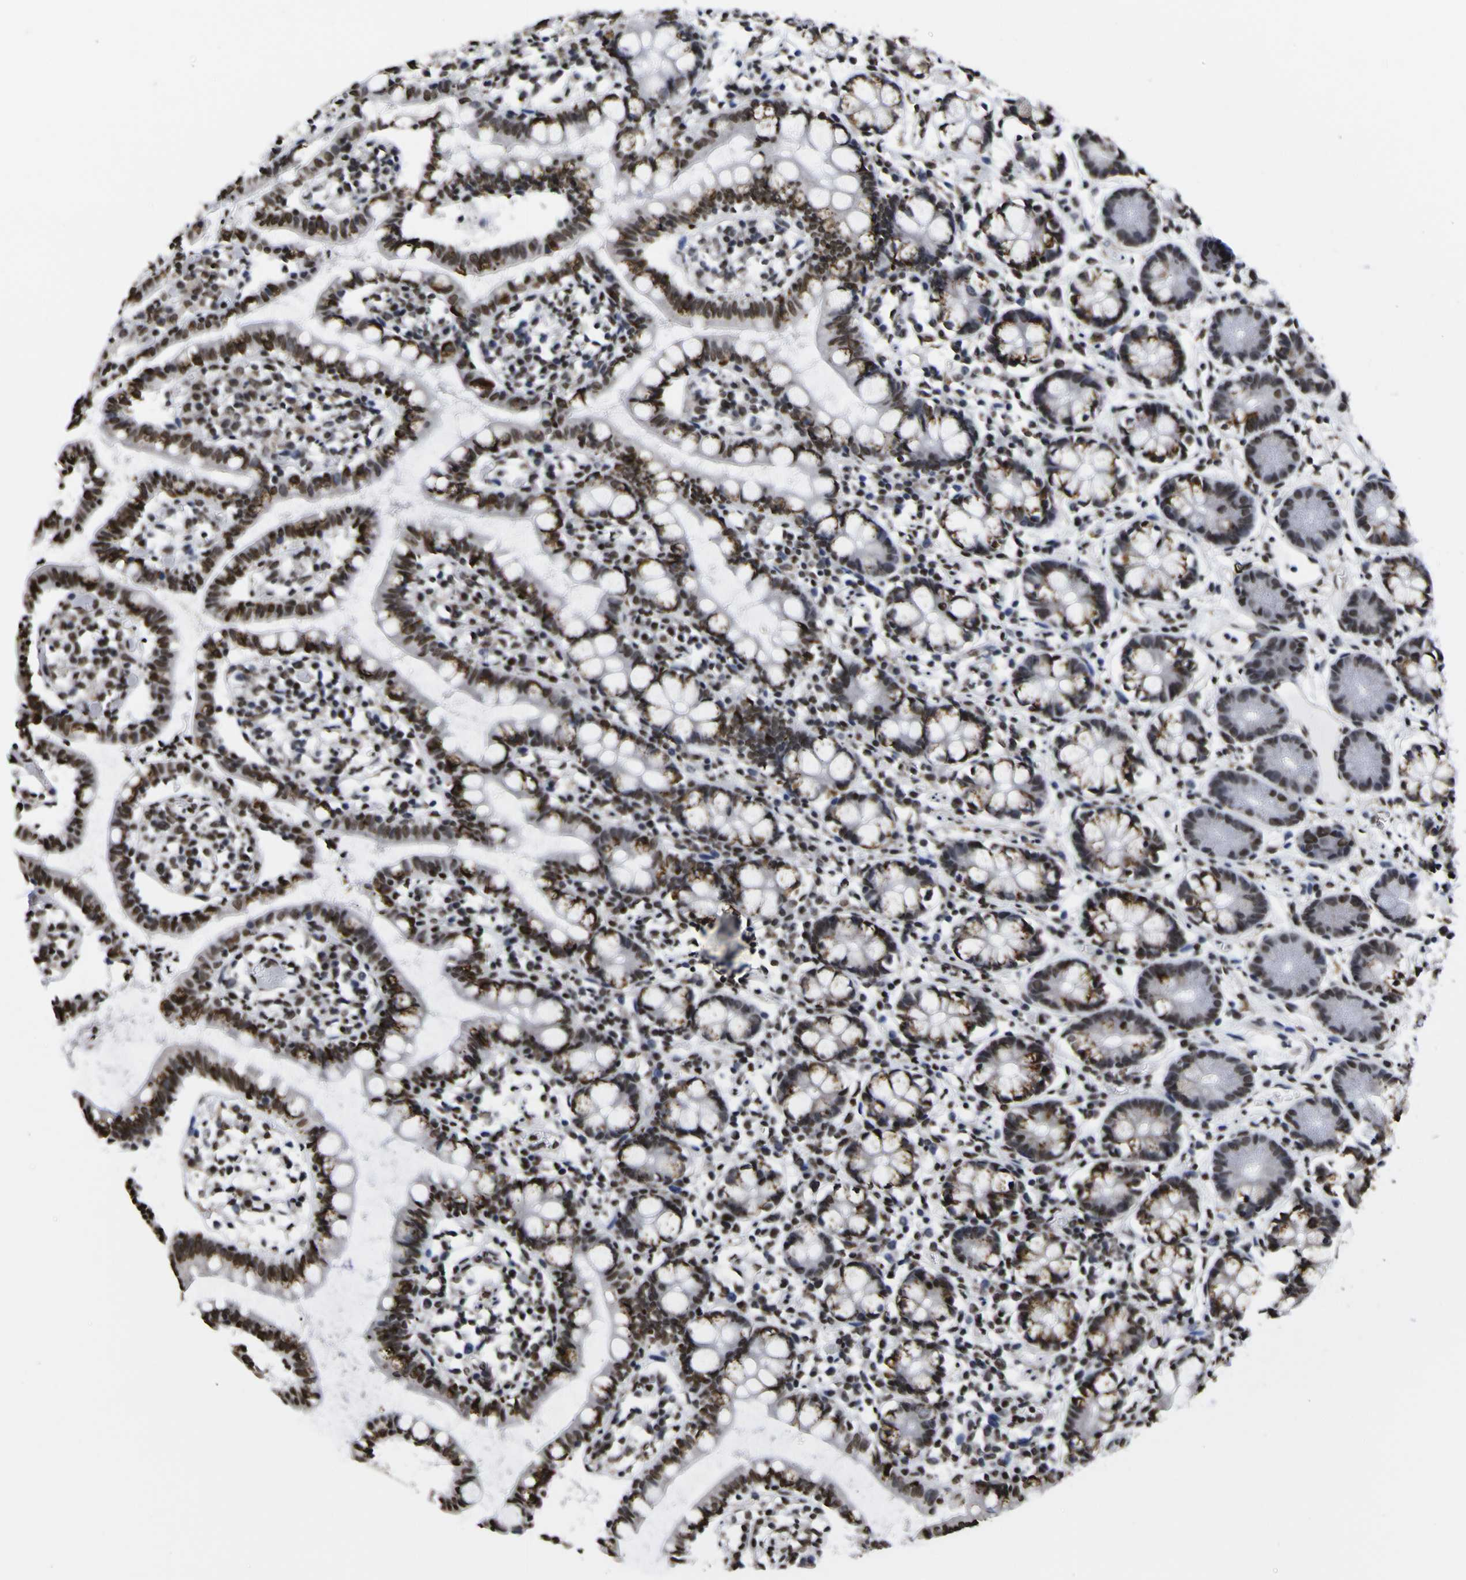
{"staining": {"intensity": "strong", "quantity": ">75%", "location": "nuclear"}, "tissue": "small intestine", "cell_type": "Glandular cells", "image_type": "normal", "snomed": [{"axis": "morphology", "description": "Normal tissue, NOS"}, {"axis": "morphology", "description": "Cystadenocarcinoma, serous, Metastatic site"}, {"axis": "topography", "description": "Small intestine"}], "caption": "Protein expression analysis of unremarkable human small intestine reveals strong nuclear positivity in about >75% of glandular cells. The staining is performed using DAB (3,3'-diaminobenzidine) brown chromogen to label protein expression. The nuclei are counter-stained blue using hematoxylin.", "gene": "PIAS1", "patient": {"sex": "female", "age": 61}}